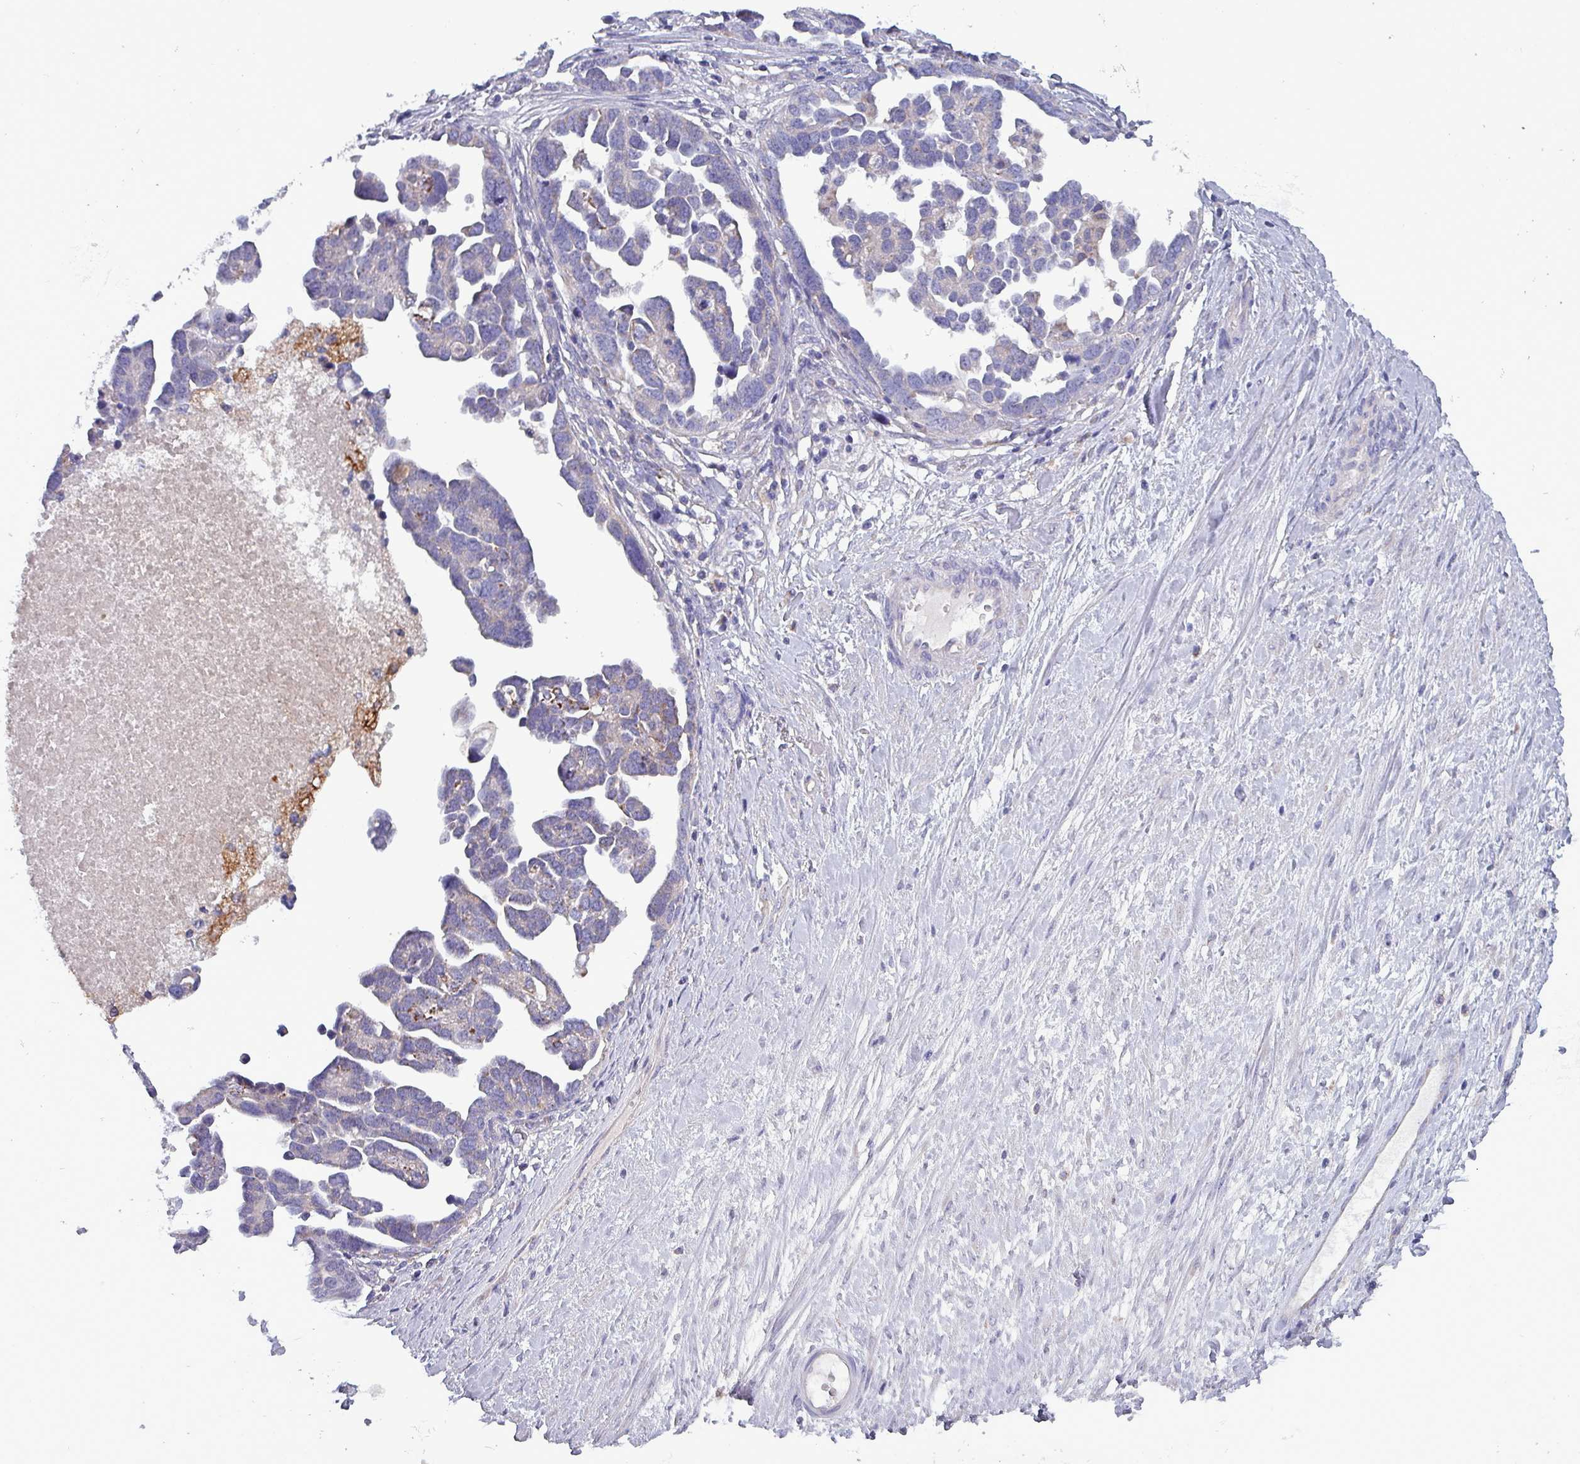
{"staining": {"intensity": "negative", "quantity": "none", "location": "none"}, "tissue": "ovarian cancer", "cell_type": "Tumor cells", "image_type": "cancer", "snomed": [{"axis": "morphology", "description": "Cystadenocarcinoma, serous, NOS"}, {"axis": "topography", "description": "Ovary"}], "caption": "A high-resolution histopathology image shows immunohistochemistry staining of ovarian cancer (serous cystadenocarcinoma), which exhibits no significant expression in tumor cells.", "gene": "HSD3B7", "patient": {"sex": "female", "age": 54}}